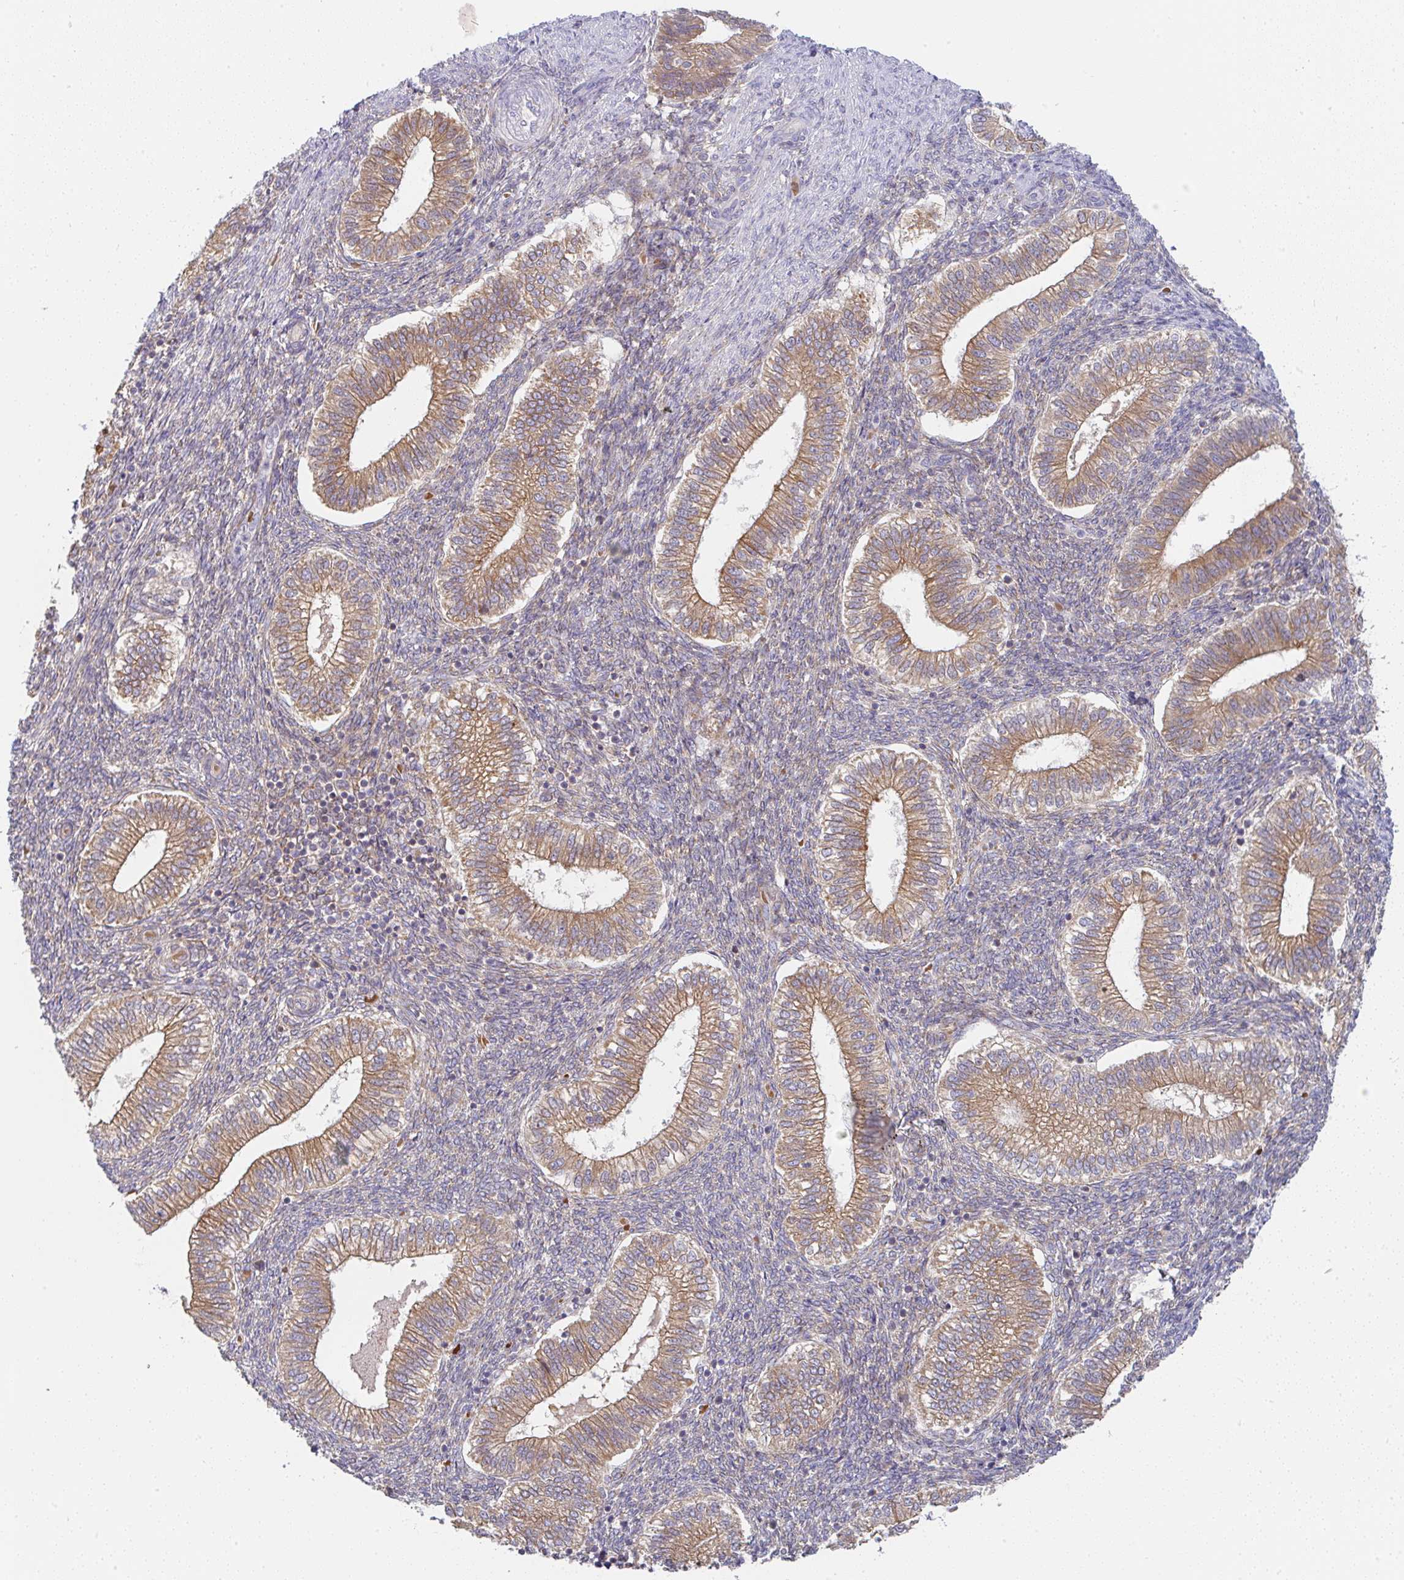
{"staining": {"intensity": "moderate", "quantity": "<25%", "location": "cytoplasmic/membranous"}, "tissue": "endometrium", "cell_type": "Cells in endometrial stroma", "image_type": "normal", "snomed": [{"axis": "morphology", "description": "Normal tissue, NOS"}, {"axis": "topography", "description": "Endometrium"}], "caption": "A low amount of moderate cytoplasmic/membranous staining is identified in about <25% of cells in endometrial stroma in unremarkable endometrium.", "gene": "DERL2", "patient": {"sex": "female", "age": 25}}